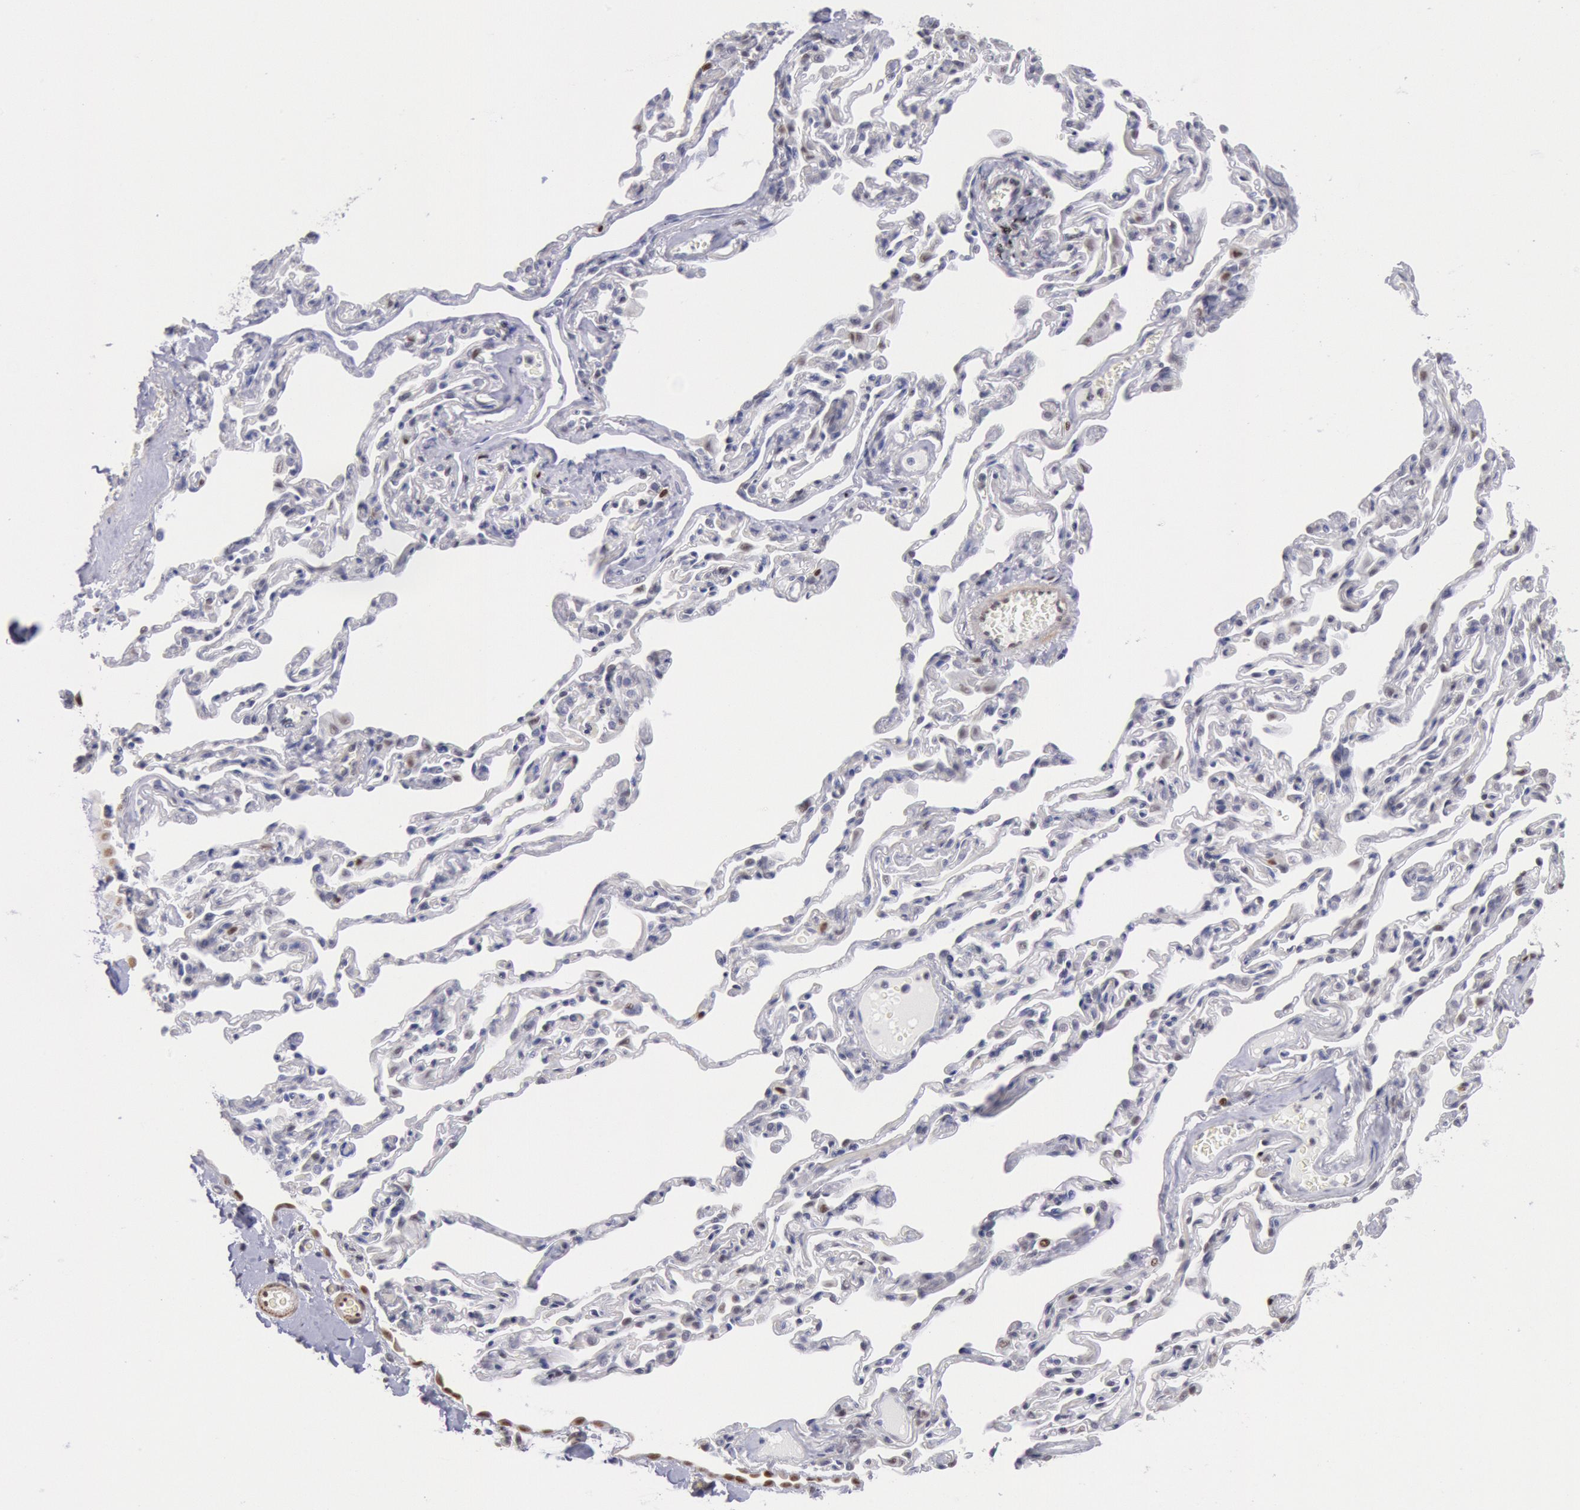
{"staining": {"intensity": "strong", "quantity": ">75%", "location": "nuclear"}, "tissue": "bronchus", "cell_type": "Respiratory epithelial cells", "image_type": "normal", "snomed": [{"axis": "morphology", "description": "Normal tissue, NOS"}, {"axis": "topography", "description": "Cartilage tissue"}, {"axis": "topography", "description": "Bronchus"}, {"axis": "topography", "description": "Lung"}], "caption": "The photomicrograph displays immunohistochemical staining of unremarkable bronchus. There is strong nuclear expression is appreciated in approximately >75% of respiratory epithelial cells.", "gene": "RPS6KA5", "patient": {"sex": "male", "age": 64}}